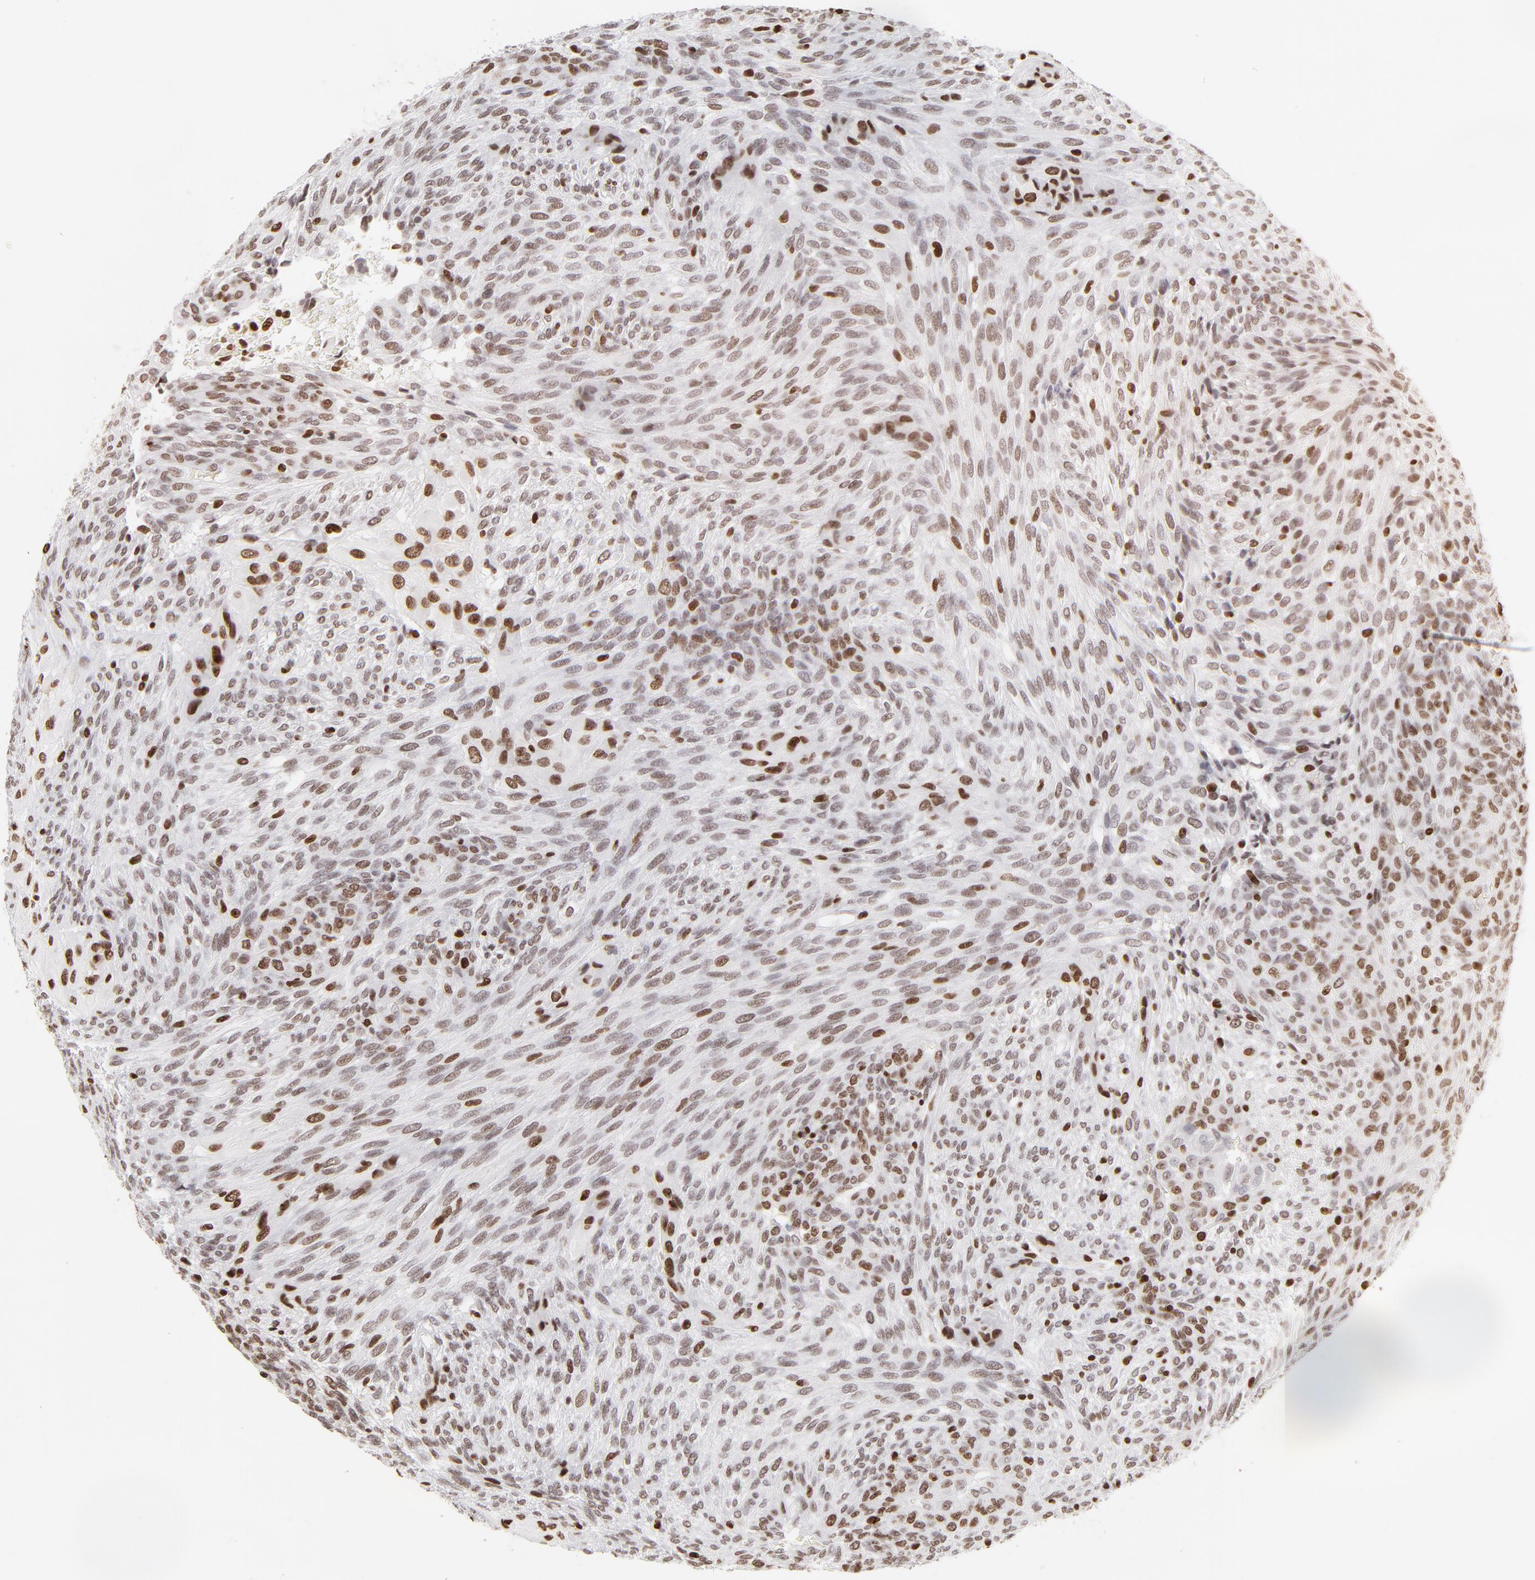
{"staining": {"intensity": "moderate", "quantity": "25%-75%", "location": "nuclear"}, "tissue": "glioma", "cell_type": "Tumor cells", "image_type": "cancer", "snomed": [{"axis": "morphology", "description": "Glioma, malignant, High grade"}, {"axis": "topography", "description": "Cerebral cortex"}], "caption": "Protein expression analysis of glioma exhibits moderate nuclear positivity in approximately 25%-75% of tumor cells. (Stains: DAB (3,3'-diaminobenzidine) in brown, nuclei in blue, Microscopy: brightfield microscopy at high magnification).", "gene": "PARP1", "patient": {"sex": "female", "age": 55}}